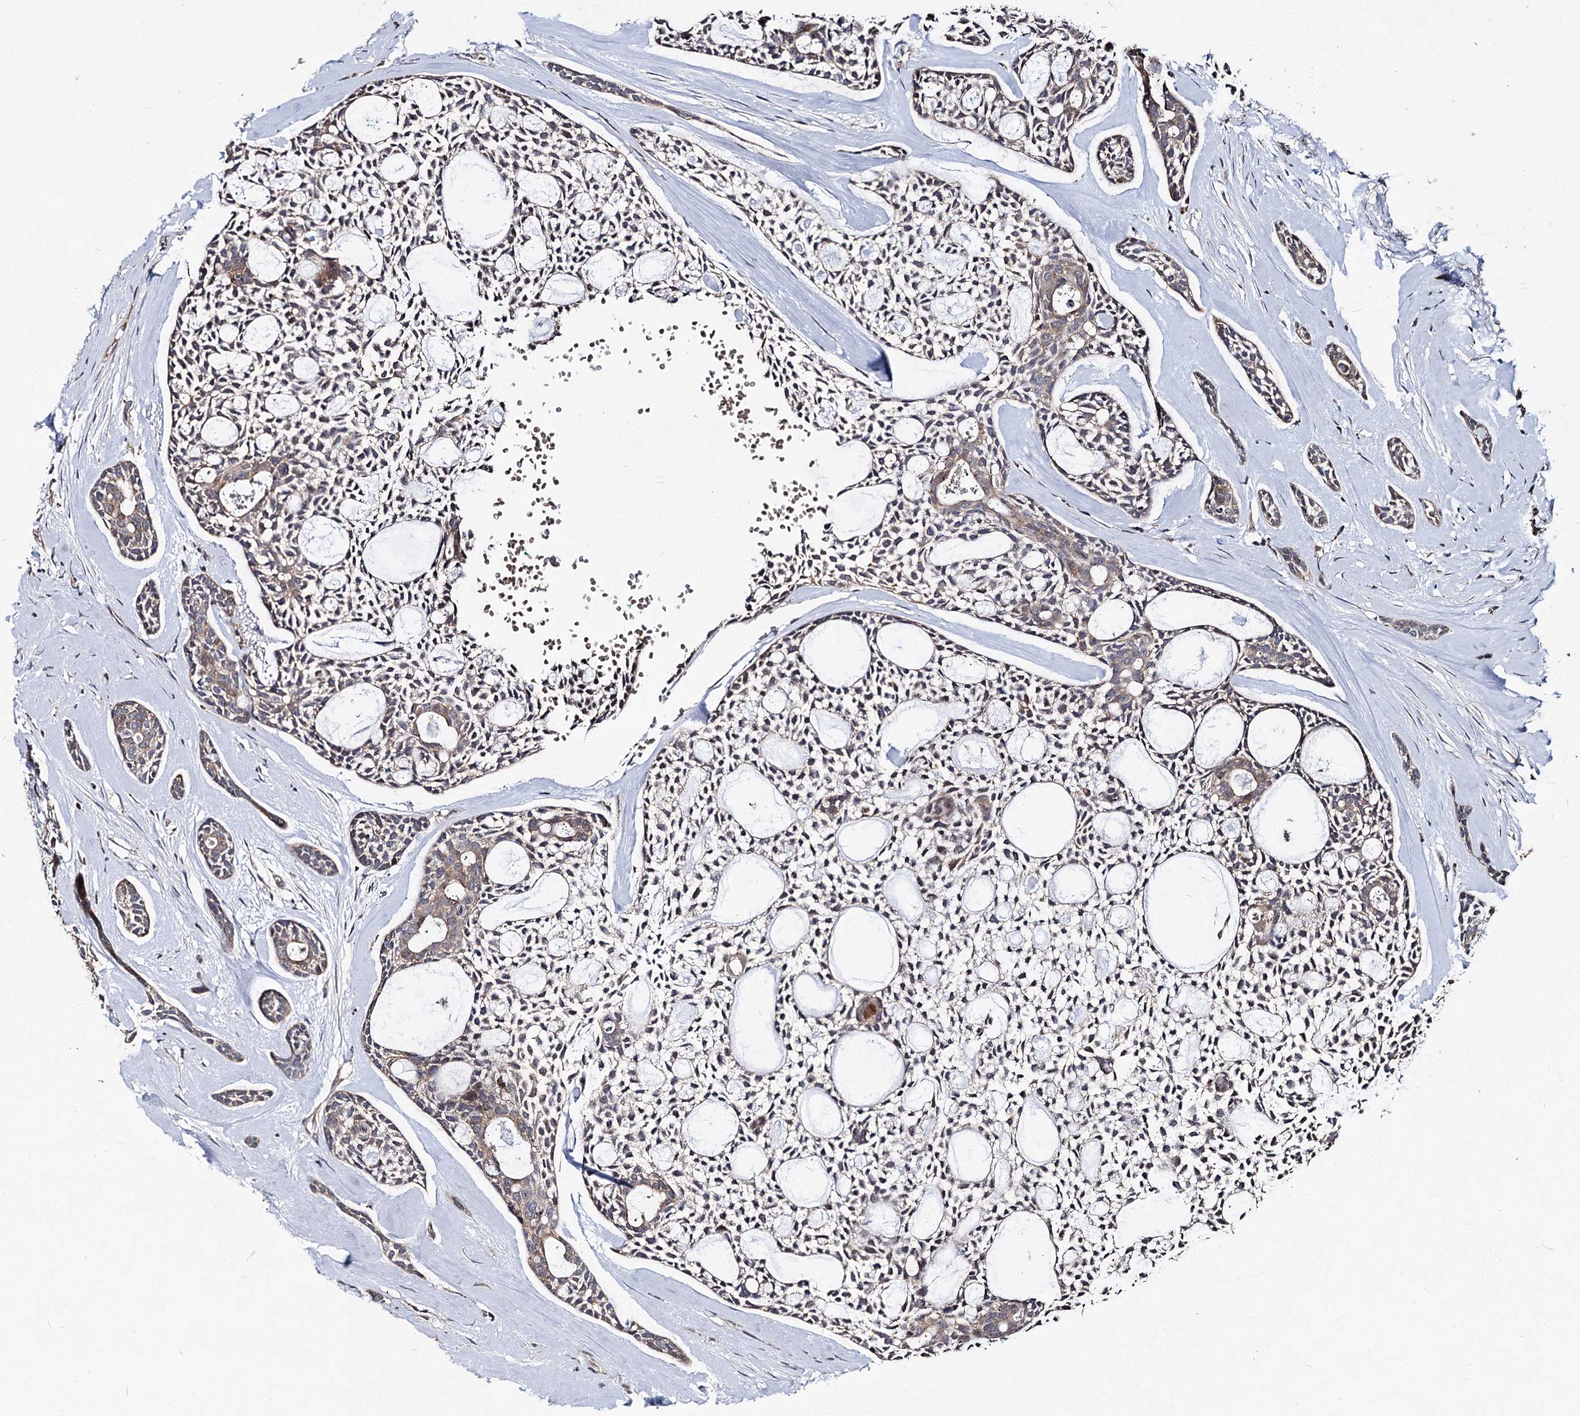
{"staining": {"intensity": "weak", "quantity": "25%-75%", "location": "cytoplasmic/membranous"}, "tissue": "head and neck cancer", "cell_type": "Tumor cells", "image_type": "cancer", "snomed": [{"axis": "morphology", "description": "Adenocarcinoma, NOS"}, {"axis": "topography", "description": "Subcutis"}, {"axis": "topography", "description": "Head-Neck"}], "caption": "Weak cytoplasmic/membranous protein positivity is seen in approximately 25%-75% of tumor cells in head and neck adenocarcinoma.", "gene": "BCL2L2", "patient": {"sex": "female", "age": 73}}